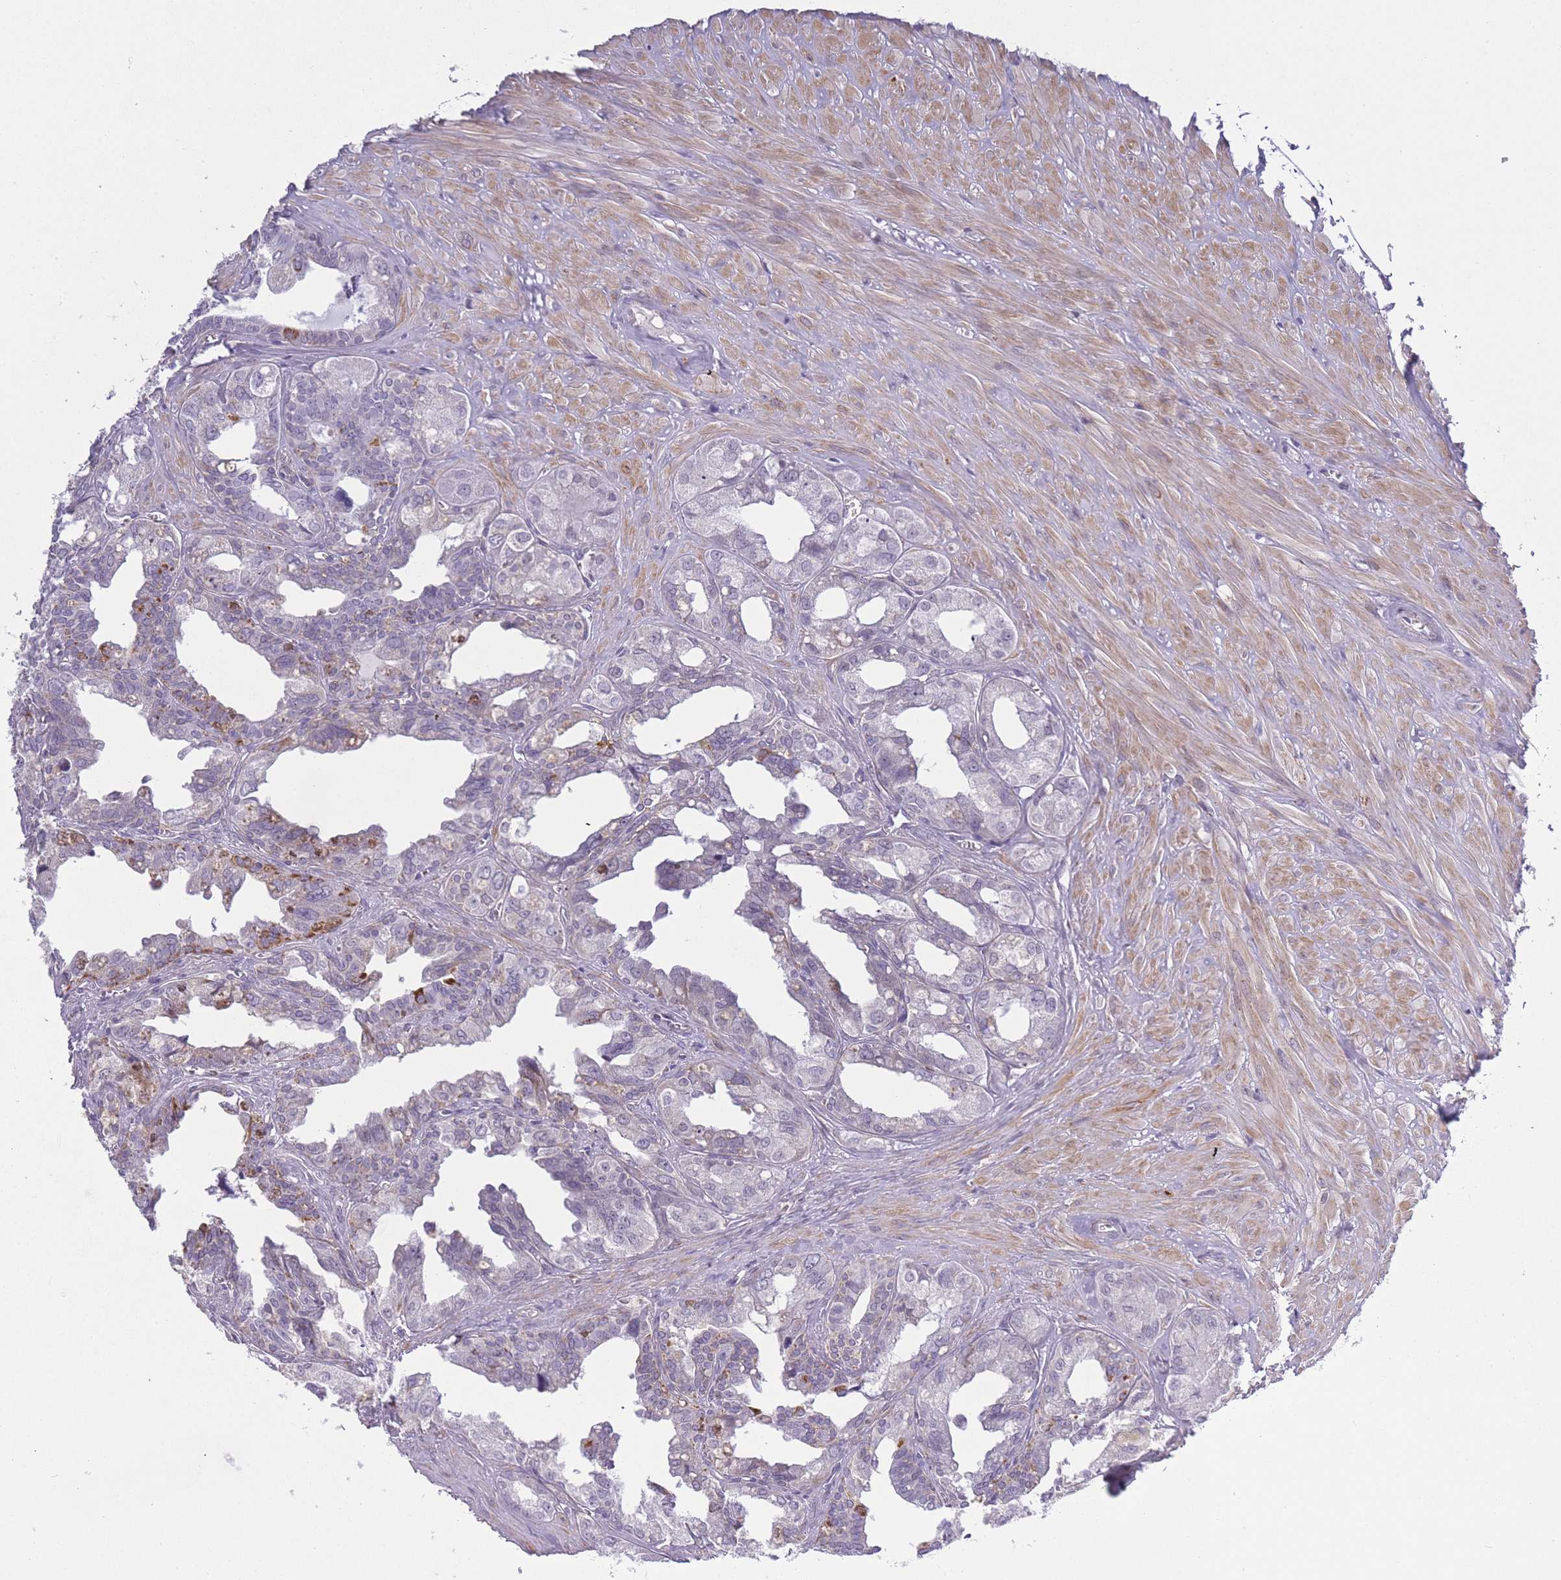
{"staining": {"intensity": "moderate", "quantity": "25%-75%", "location": "cytoplasmic/membranous"}, "tissue": "seminal vesicle", "cell_type": "Glandular cells", "image_type": "normal", "snomed": [{"axis": "morphology", "description": "Normal tissue, NOS"}, {"axis": "topography", "description": "Seminal veicle"}], "caption": "The immunohistochemical stain labels moderate cytoplasmic/membranous expression in glandular cells of benign seminal vesicle. (brown staining indicates protein expression, while blue staining denotes nuclei).", "gene": "ZBTB24", "patient": {"sex": "male", "age": 67}}